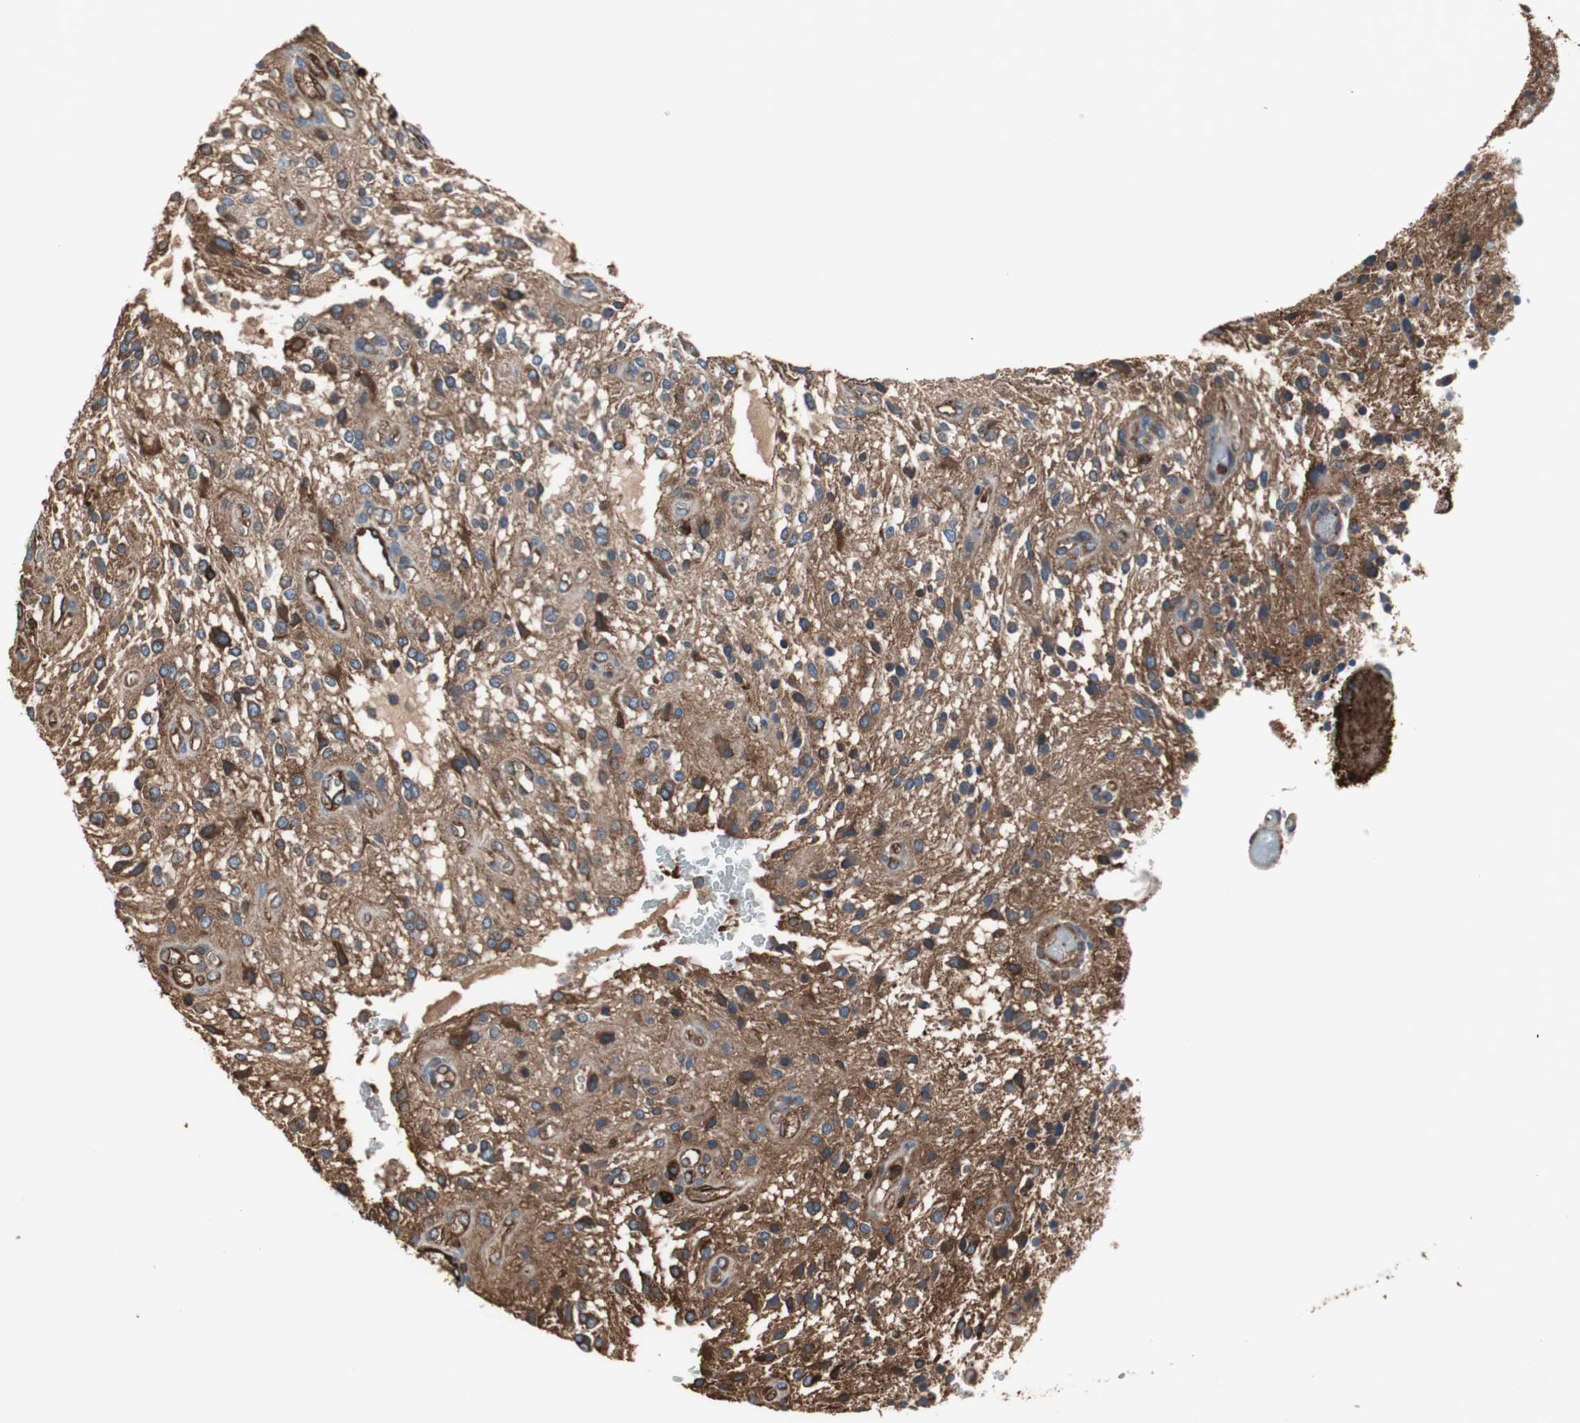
{"staining": {"intensity": "strong", "quantity": ">75%", "location": "cytoplasmic/membranous"}, "tissue": "glioma", "cell_type": "Tumor cells", "image_type": "cancer", "snomed": [{"axis": "morphology", "description": "Glioma, malignant, NOS"}, {"axis": "topography", "description": "Cerebellum"}], "caption": "Glioma (malignant) stained with IHC shows strong cytoplasmic/membranous expression in approximately >75% of tumor cells. The staining was performed using DAB (3,3'-diaminobenzidine) to visualize the protein expression in brown, while the nuclei were stained in blue with hematoxylin (Magnification: 20x).", "gene": "ACTN1", "patient": {"sex": "female", "age": 10}}